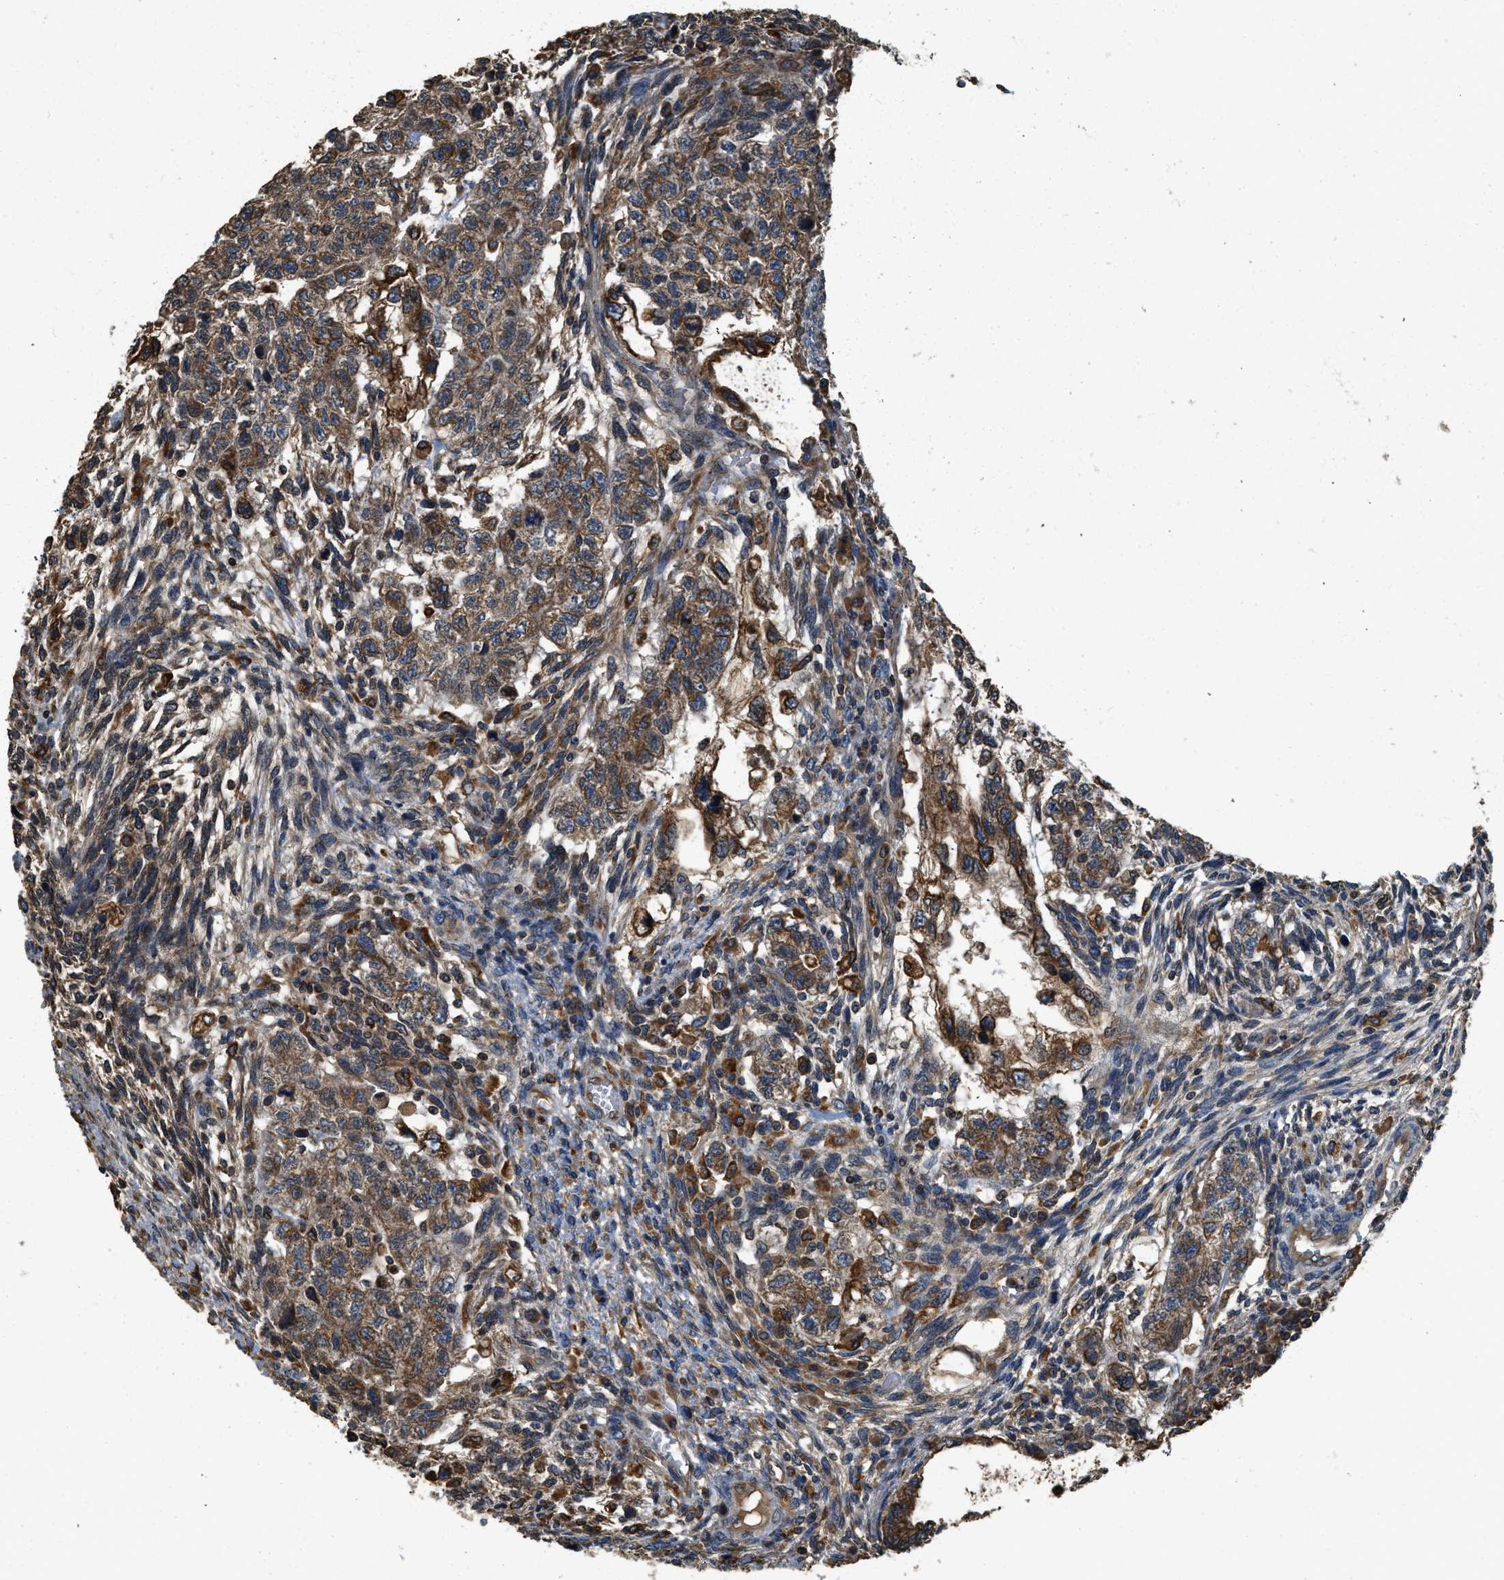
{"staining": {"intensity": "moderate", "quantity": ">75%", "location": "cytoplasmic/membranous"}, "tissue": "testis cancer", "cell_type": "Tumor cells", "image_type": "cancer", "snomed": [{"axis": "morphology", "description": "Normal tissue, NOS"}, {"axis": "morphology", "description": "Carcinoma, Embryonal, NOS"}, {"axis": "topography", "description": "Testis"}], "caption": "Testis cancer (embryonal carcinoma) was stained to show a protein in brown. There is medium levels of moderate cytoplasmic/membranous staining in approximately >75% of tumor cells. (DAB = brown stain, brightfield microscopy at high magnification).", "gene": "BCAP31", "patient": {"sex": "male", "age": 36}}